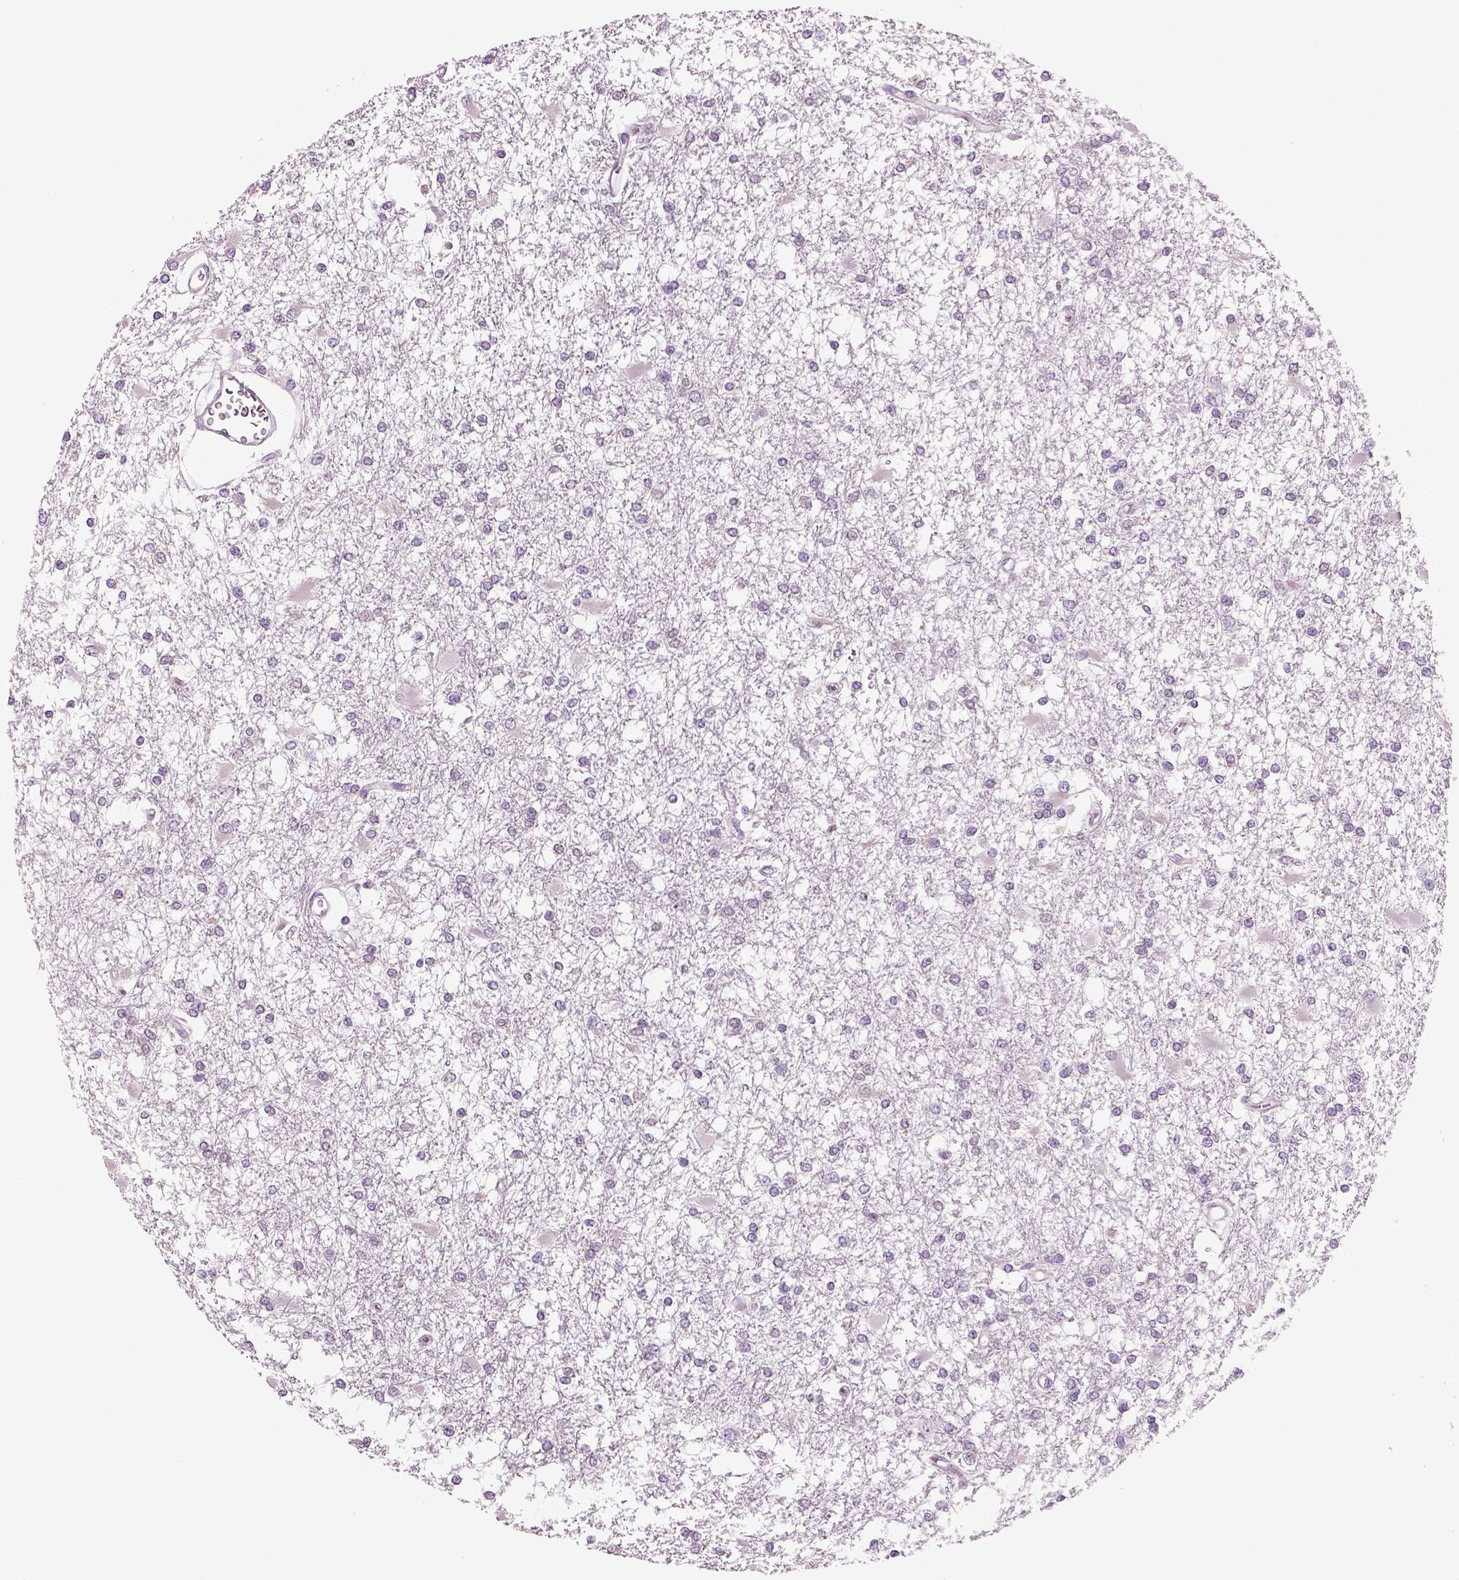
{"staining": {"intensity": "negative", "quantity": "none", "location": "none"}, "tissue": "glioma", "cell_type": "Tumor cells", "image_type": "cancer", "snomed": [{"axis": "morphology", "description": "Glioma, malignant, High grade"}, {"axis": "topography", "description": "Cerebral cortex"}], "caption": "High magnification brightfield microscopy of malignant glioma (high-grade) stained with DAB (brown) and counterstained with hematoxylin (blue): tumor cells show no significant expression.", "gene": "CRABP1", "patient": {"sex": "male", "age": 79}}